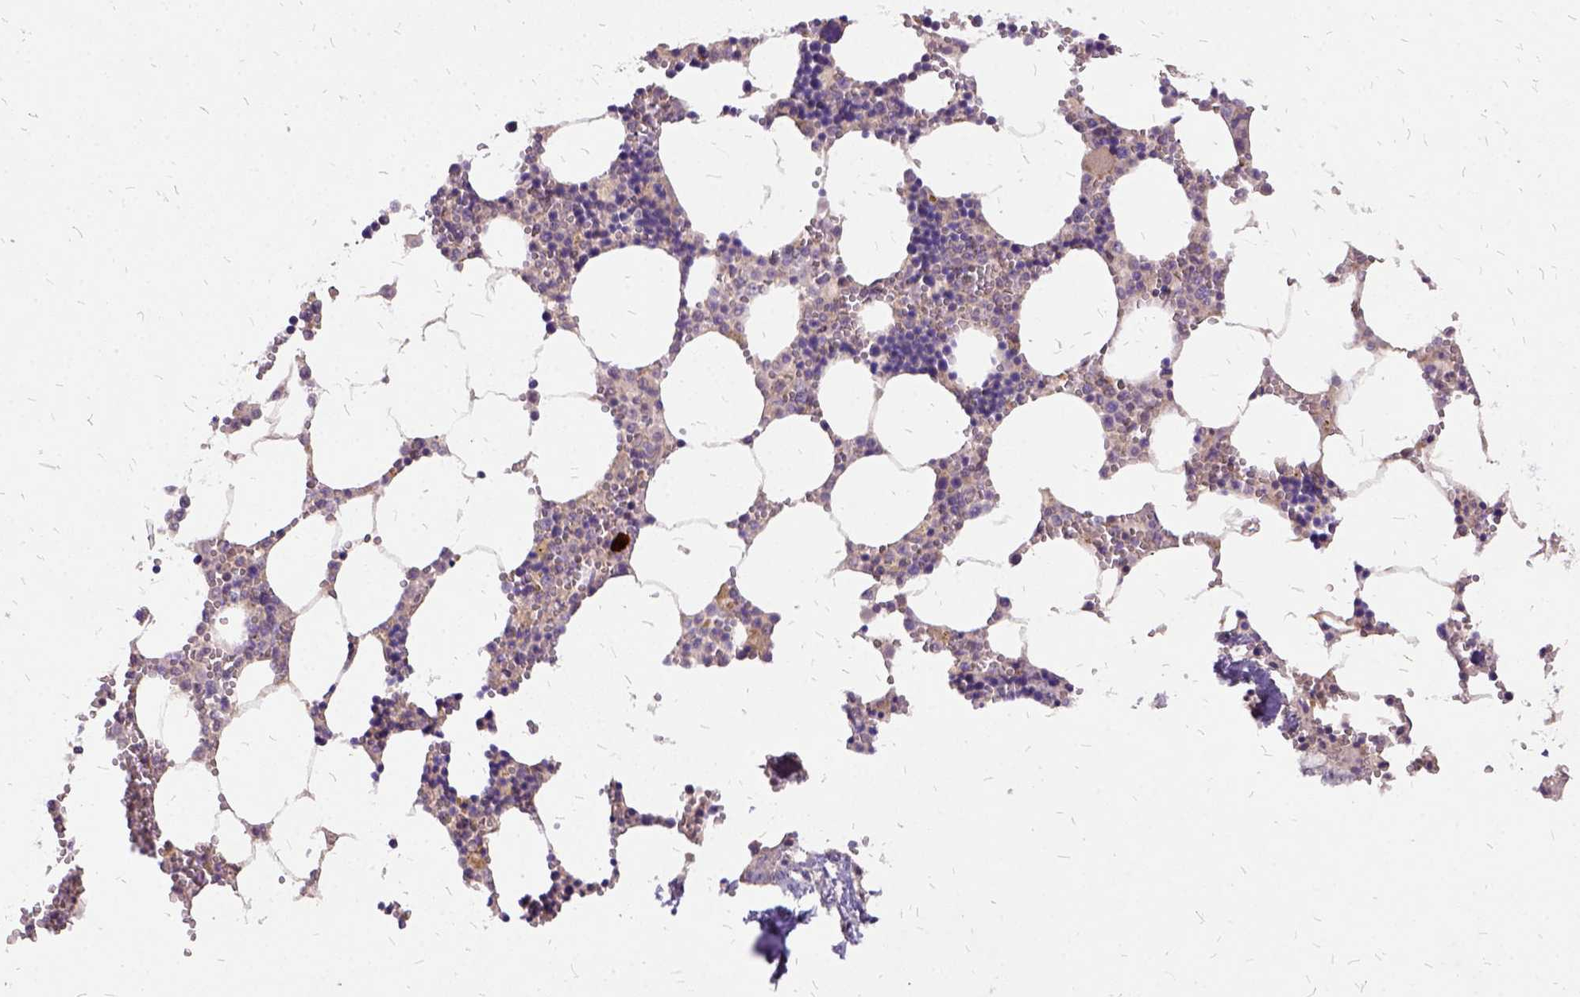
{"staining": {"intensity": "moderate", "quantity": "<25%", "location": "cytoplasmic/membranous"}, "tissue": "bone marrow", "cell_type": "Hematopoietic cells", "image_type": "normal", "snomed": [{"axis": "morphology", "description": "Normal tissue, NOS"}, {"axis": "topography", "description": "Bone marrow"}], "caption": "A brown stain labels moderate cytoplasmic/membranous expression of a protein in hematopoietic cells of unremarkable bone marrow. Immunohistochemistry (ihc) stains the protein of interest in brown and the nuclei are stained blue.", "gene": "ILRUN", "patient": {"sex": "male", "age": 54}}